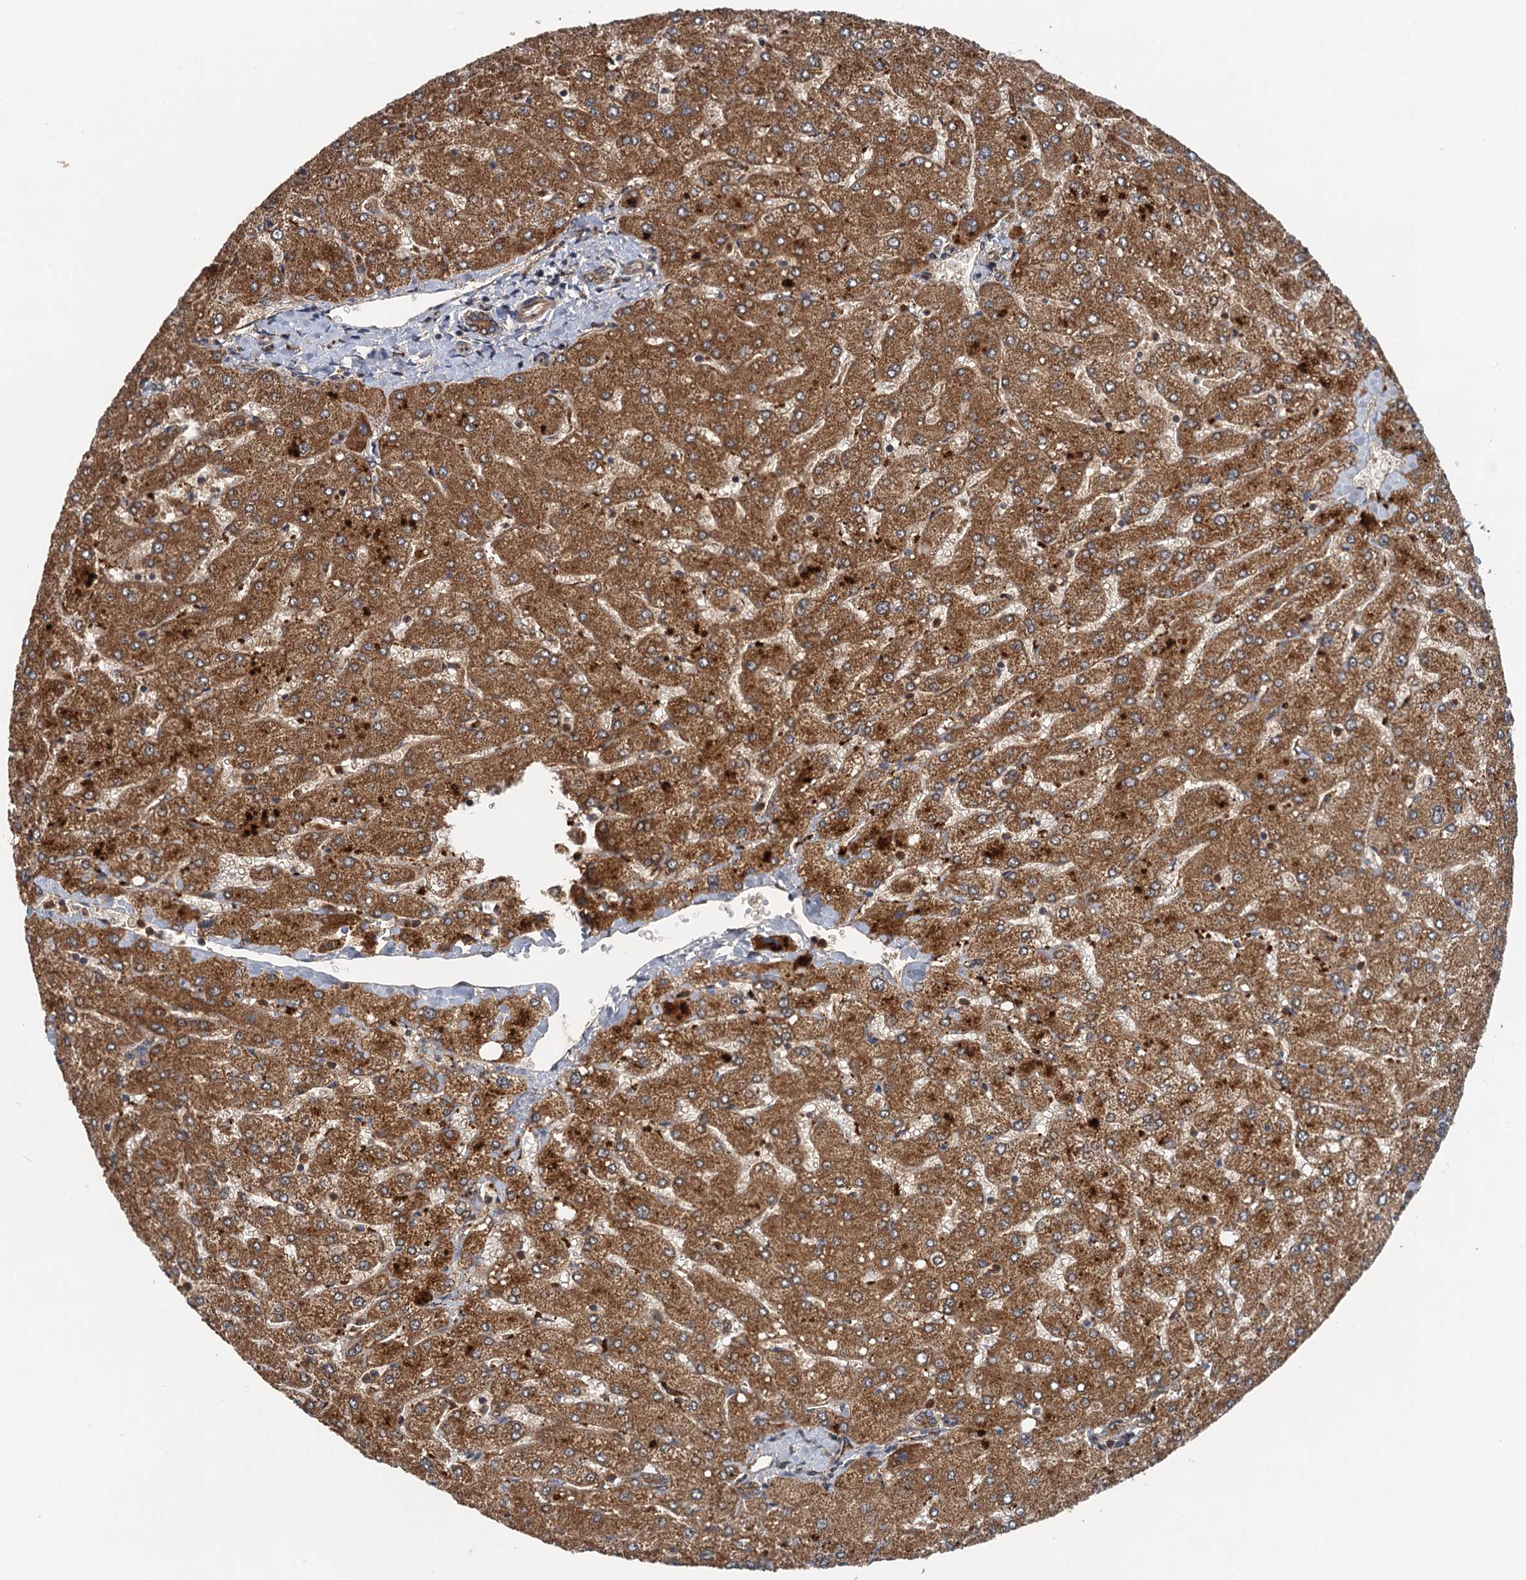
{"staining": {"intensity": "moderate", "quantity": ">75%", "location": "cytoplasmic/membranous"}, "tissue": "liver", "cell_type": "Cholangiocytes", "image_type": "normal", "snomed": [{"axis": "morphology", "description": "Normal tissue, NOS"}, {"axis": "topography", "description": "Liver"}], "caption": "Immunohistochemistry (IHC) staining of unremarkable liver, which demonstrates medium levels of moderate cytoplasmic/membranous expression in approximately >75% of cholangiocytes indicating moderate cytoplasmic/membranous protein positivity. The staining was performed using DAB (brown) for protein detection and nuclei were counterstained in hematoxylin (blue).", "gene": "NLRP10", "patient": {"sex": "male", "age": 55}}